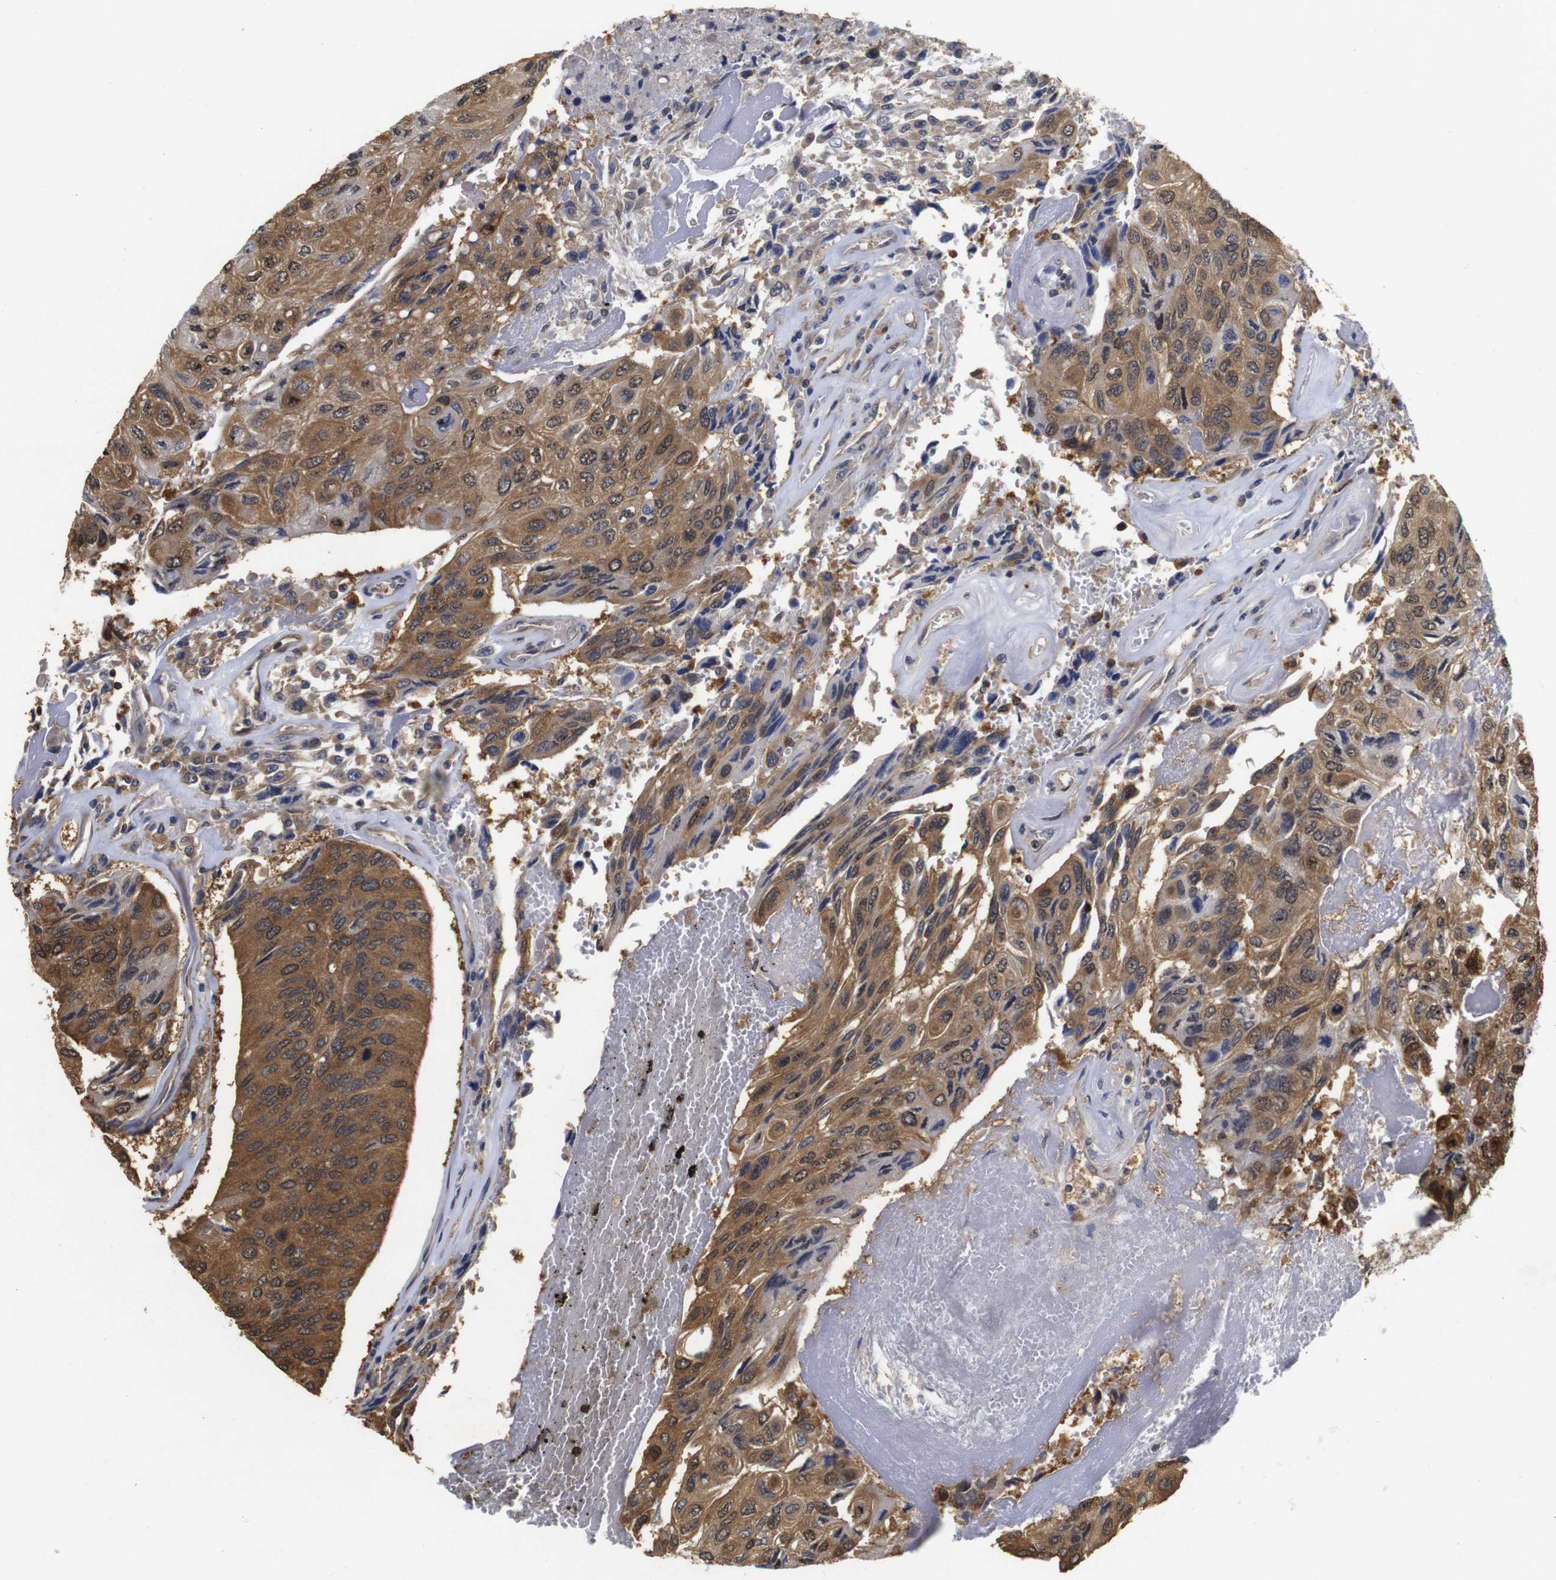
{"staining": {"intensity": "moderate", "quantity": ">75%", "location": "cytoplasmic/membranous,nuclear"}, "tissue": "urothelial cancer", "cell_type": "Tumor cells", "image_type": "cancer", "snomed": [{"axis": "morphology", "description": "Urothelial carcinoma, High grade"}, {"axis": "topography", "description": "Urinary bladder"}], "caption": "Urothelial carcinoma (high-grade) stained with immunohistochemistry (IHC) shows moderate cytoplasmic/membranous and nuclear positivity in approximately >75% of tumor cells.", "gene": "SUMO3", "patient": {"sex": "female", "age": 85}}